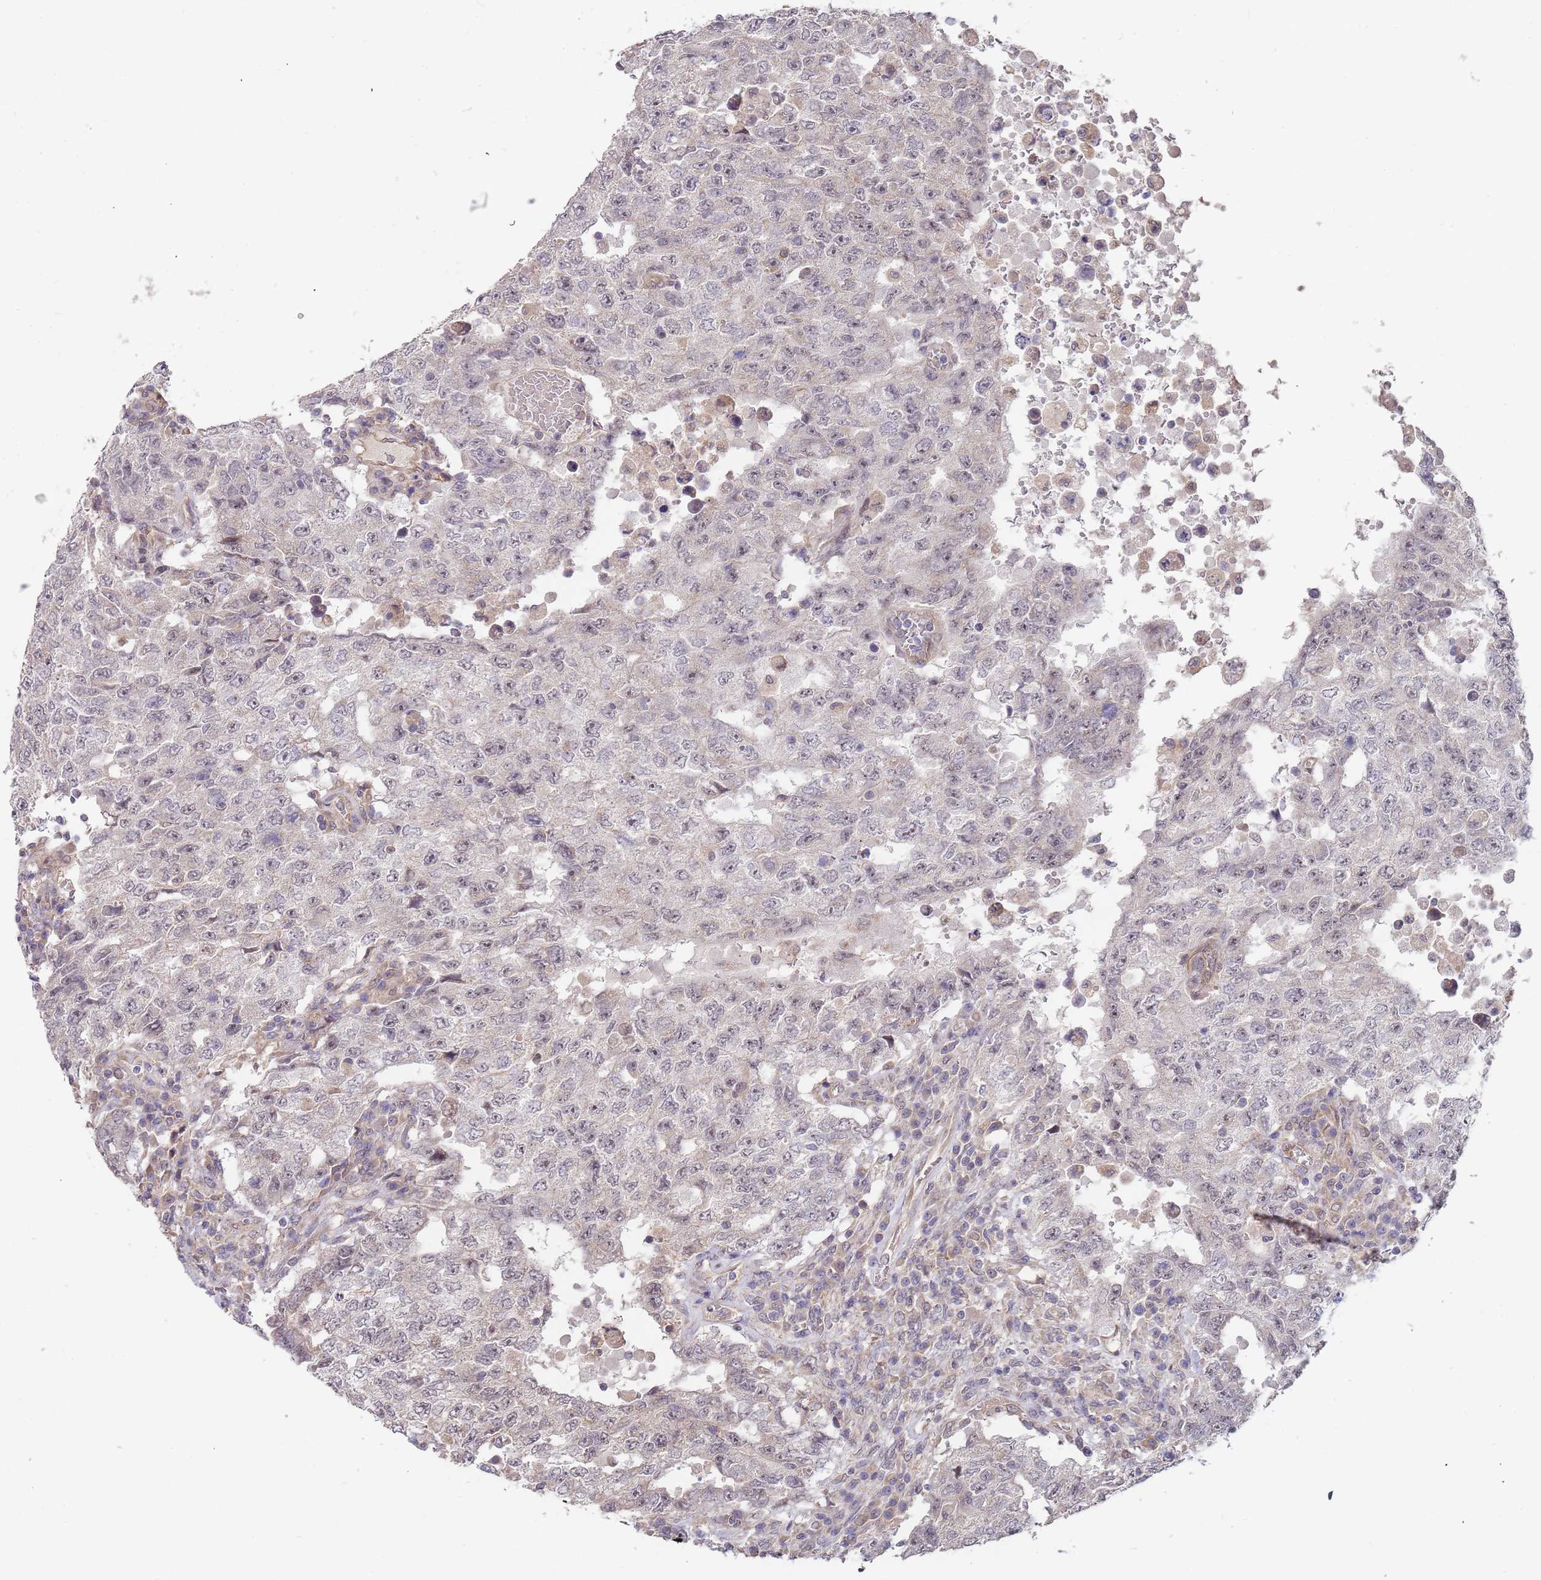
{"staining": {"intensity": "weak", "quantity": "<25%", "location": "nuclear"}, "tissue": "testis cancer", "cell_type": "Tumor cells", "image_type": "cancer", "snomed": [{"axis": "morphology", "description": "Carcinoma, Embryonal, NOS"}, {"axis": "topography", "description": "Testis"}], "caption": "Immunohistochemistry histopathology image of neoplastic tissue: embryonal carcinoma (testis) stained with DAB demonstrates no significant protein positivity in tumor cells.", "gene": "TMEM64", "patient": {"sex": "male", "age": 26}}